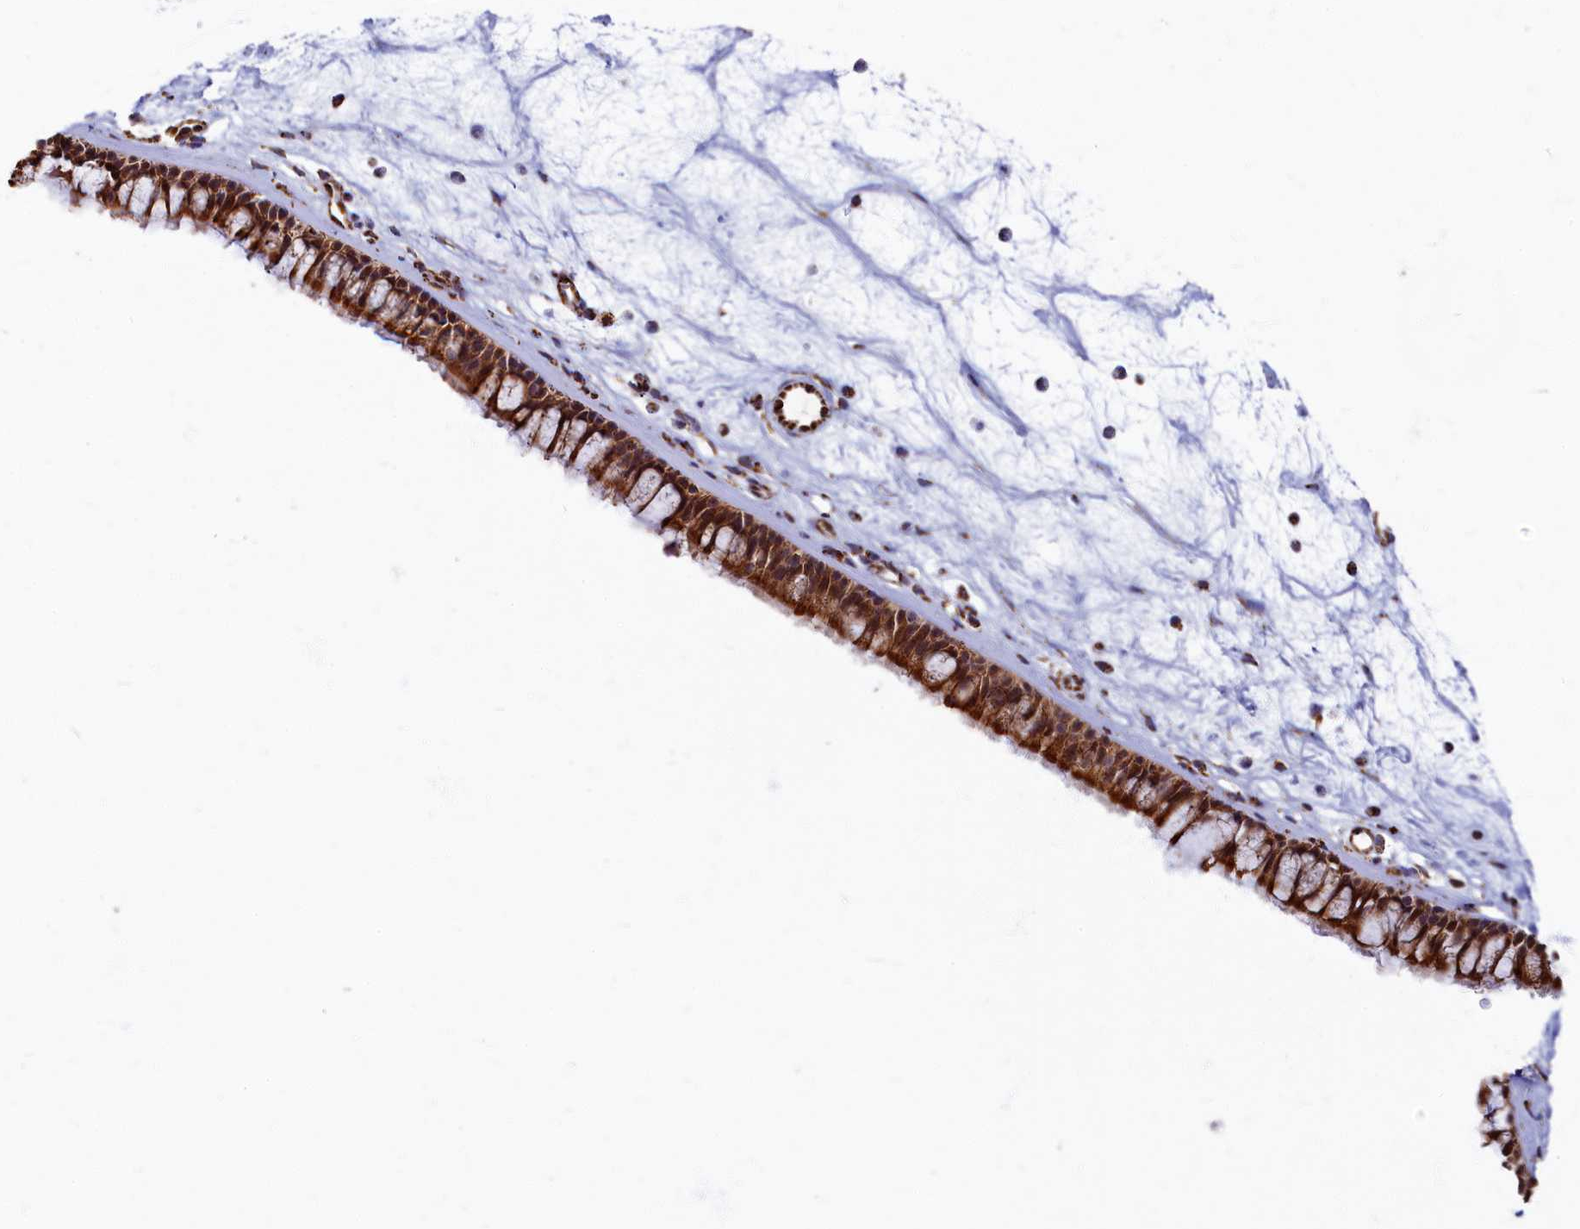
{"staining": {"intensity": "strong", "quantity": ">75%", "location": "cytoplasmic/membranous"}, "tissue": "nasopharynx", "cell_type": "Respiratory epithelial cells", "image_type": "normal", "snomed": [{"axis": "morphology", "description": "Normal tissue, NOS"}, {"axis": "morphology", "description": "Inflammation, NOS"}, {"axis": "morphology", "description": "Malignant melanoma, Metastatic site"}, {"axis": "topography", "description": "Nasopharynx"}], "caption": "Immunohistochemical staining of unremarkable nasopharynx displays >75% levels of strong cytoplasmic/membranous protein positivity in approximately >75% of respiratory epithelial cells. The staining was performed using DAB (3,3'-diaminobenzidine), with brown indicating positive protein expression. Nuclei are stained blue with hematoxylin.", "gene": "SPR", "patient": {"sex": "male", "age": 70}}